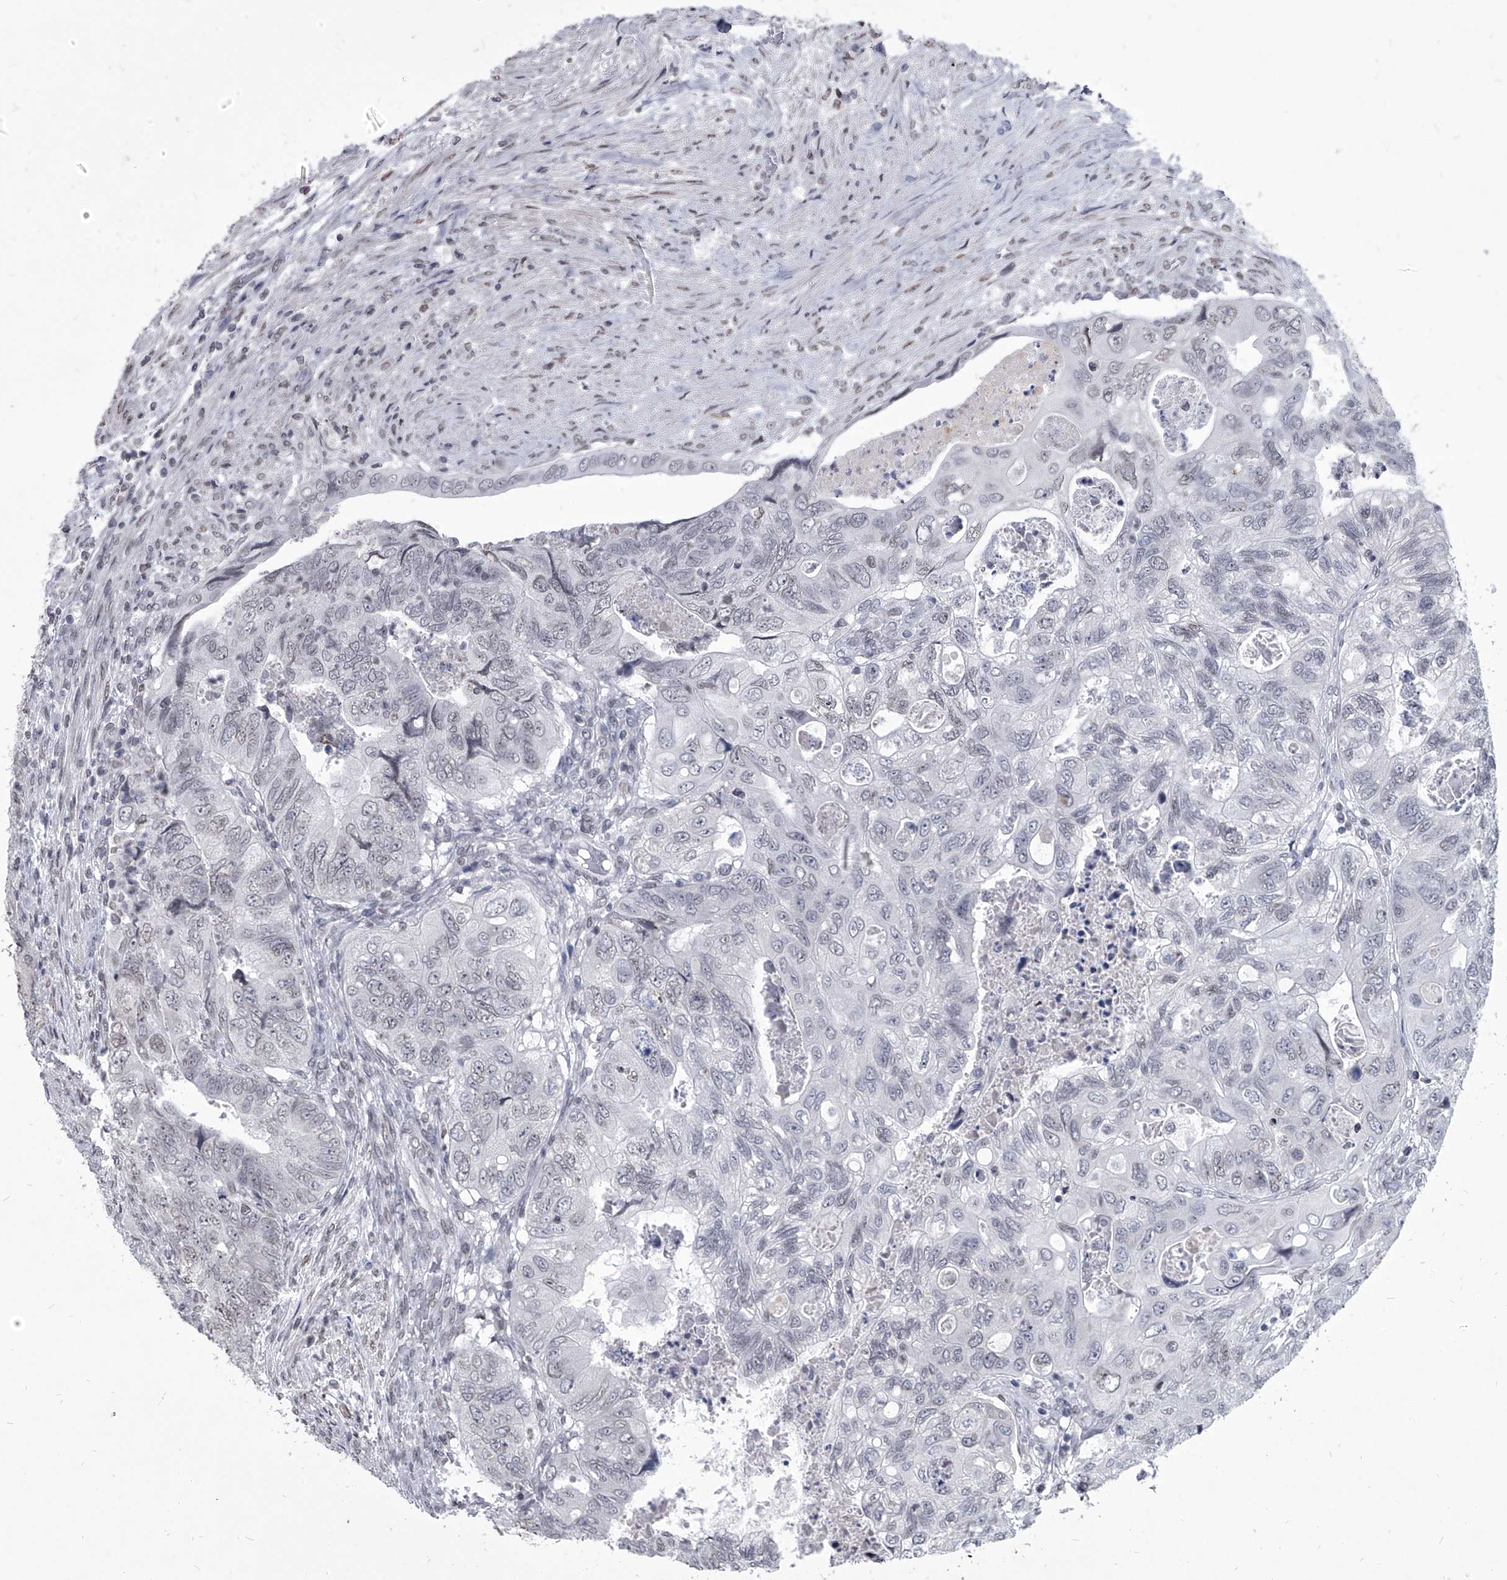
{"staining": {"intensity": "negative", "quantity": "none", "location": "none"}, "tissue": "colorectal cancer", "cell_type": "Tumor cells", "image_type": "cancer", "snomed": [{"axis": "morphology", "description": "Adenocarcinoma, NOS"}, {"axis": "topography", "description": "Rectum"}], "caption": "Image shows no protein staining in tumor cells of colorectal cancer (adenocarcinoma) tissue. Brightfield microscopy of immunohistochemistry stained with DAB (3,3'-diaminobenzidine) (brown) and hematoxylin (blue), captured at high magnification.", "gene": "PPIL4", "patient": {"sex": "male", "age": 63}}